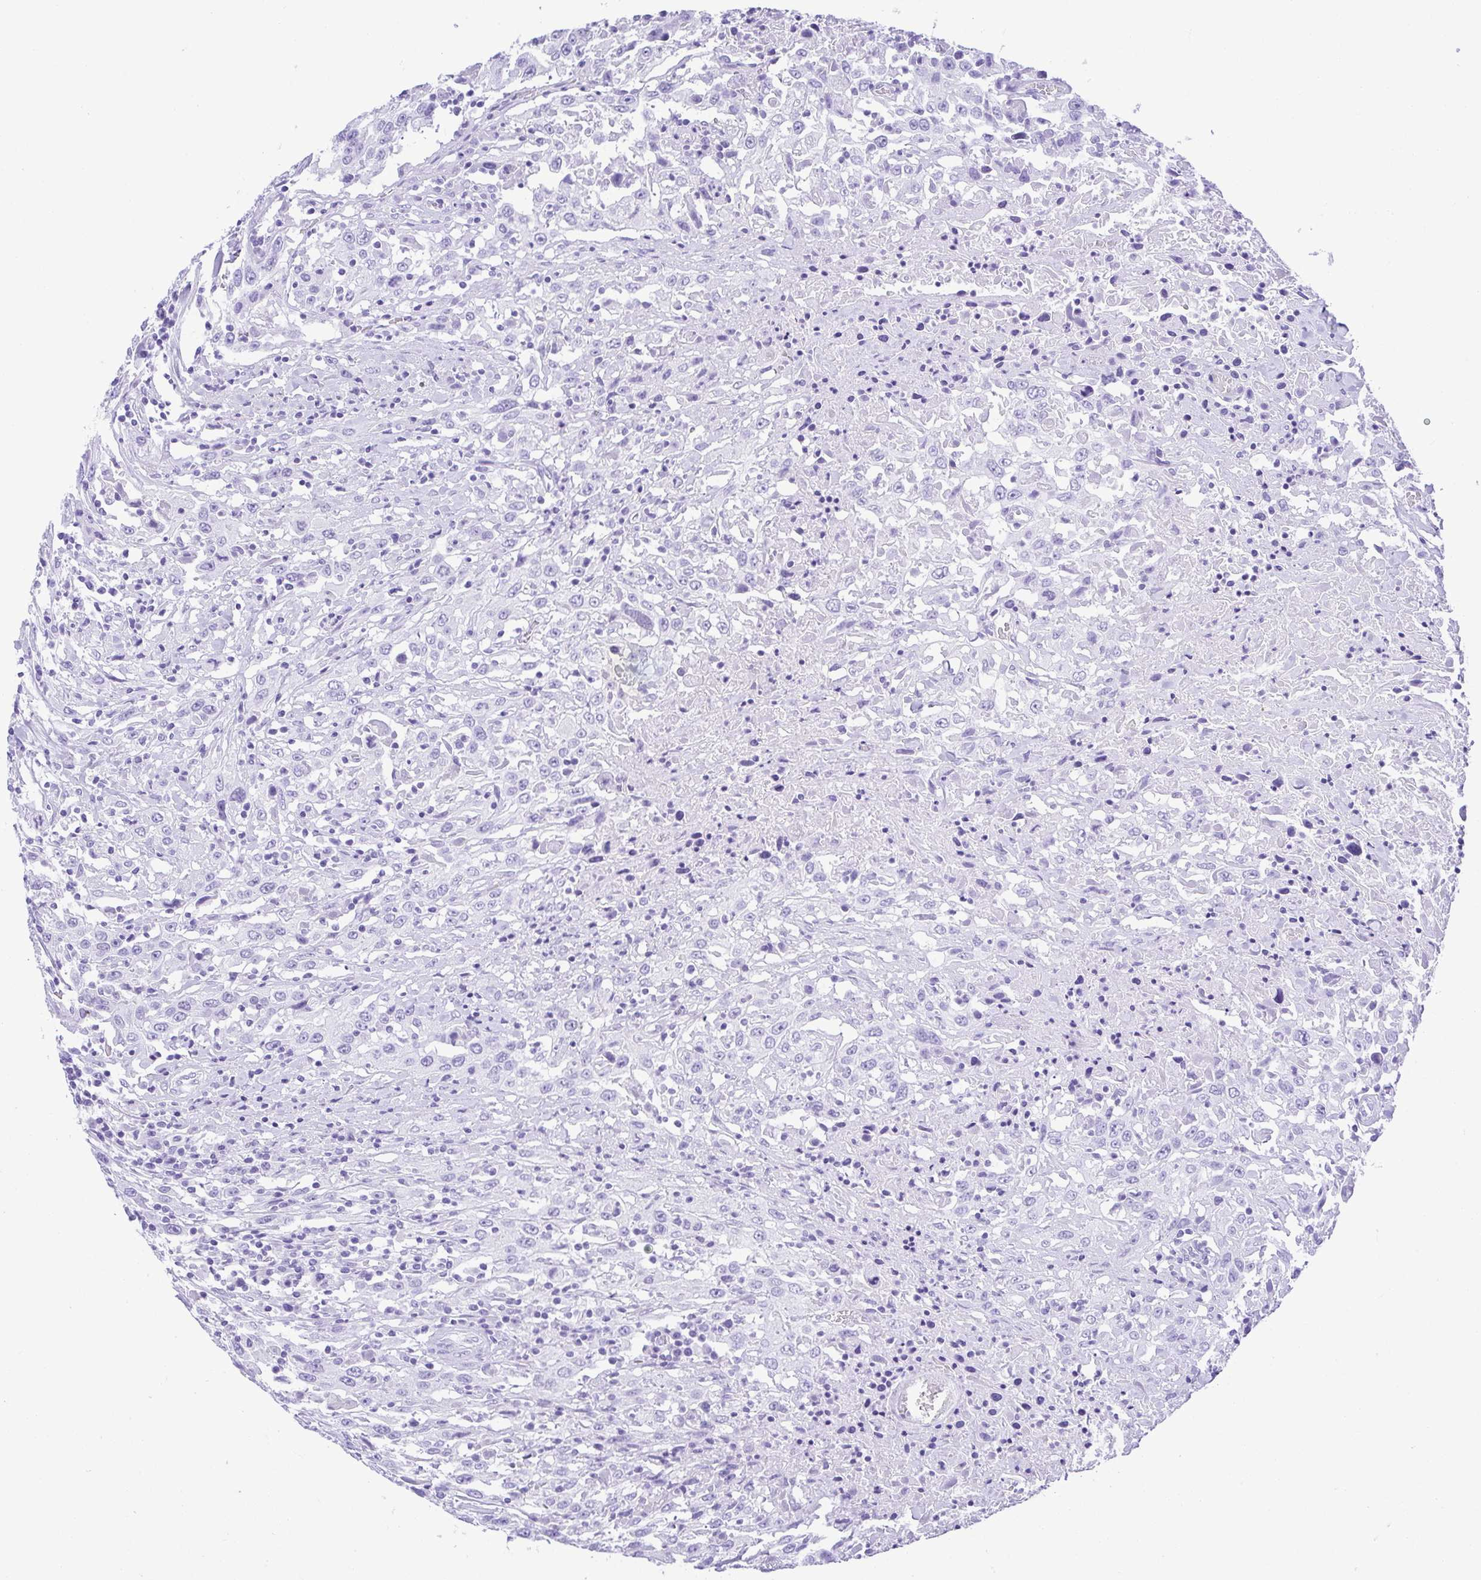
{"staining": {"intensity": "negative", "quantity": "none", "location": "none"}, "tissue": "urothelial cancer", "cell_type": "Tumor cells", "image_type": "cancer", "snomed": [{"axis": "morphology", "description": "Urothelial carcinoma, High grade"}, {"axis": "topography", "description": "Urinary bladder"}], "caption": "This is a histopathology image of immunohistochemistry (IHC) staining of urothelial cancer, which shows no staining in tumor cells.", "gene": "CDSN", "patient": {"sex": "male", "age": 61}}